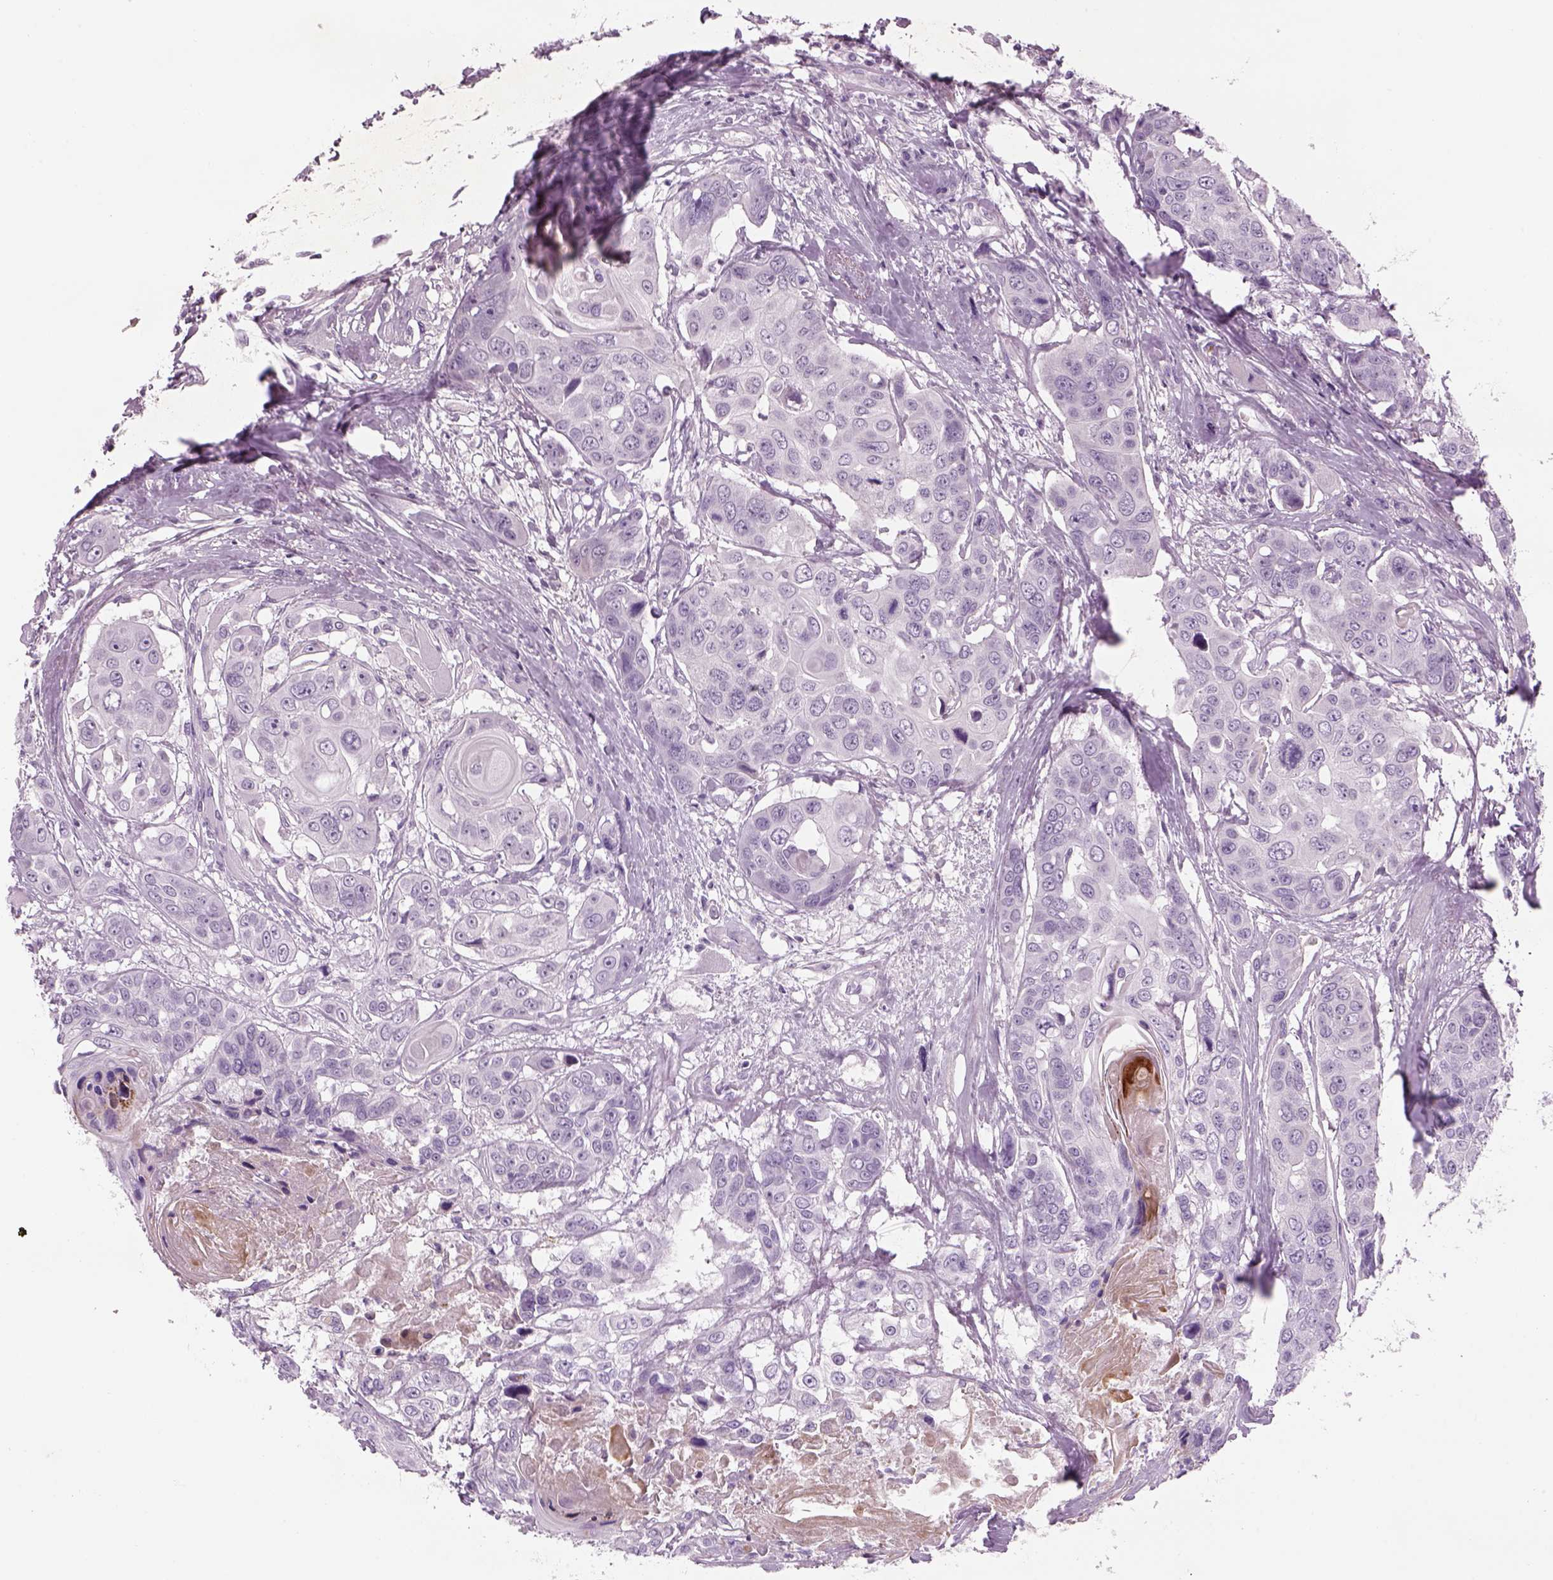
{"staining": {"intensity": "negative", "quantity": "none", "location": "none"}, "tissue": "head and neck cancer", "cell_type": "Tumor cells", "image_type": "cancer", "snomed": [{"axis": "morphology", "description": "Squamous cell carcinoma, NOS"}, {"axis": "topography", "description": "Oral tissue"}, {"axis": "topography", "description": "Head-Neck"}], "caption": "DAB (3,3'-diaminobenzidine) immunohistochemical staining of head and neck squamous cell carcinoma demonstrates no significant positivity in tumor cells. (DAB IHC visualized using brightfield microscopy, high magnification).", "gene": "PABPC1L2B", "patient": {"sex": "male", "age": 56}}